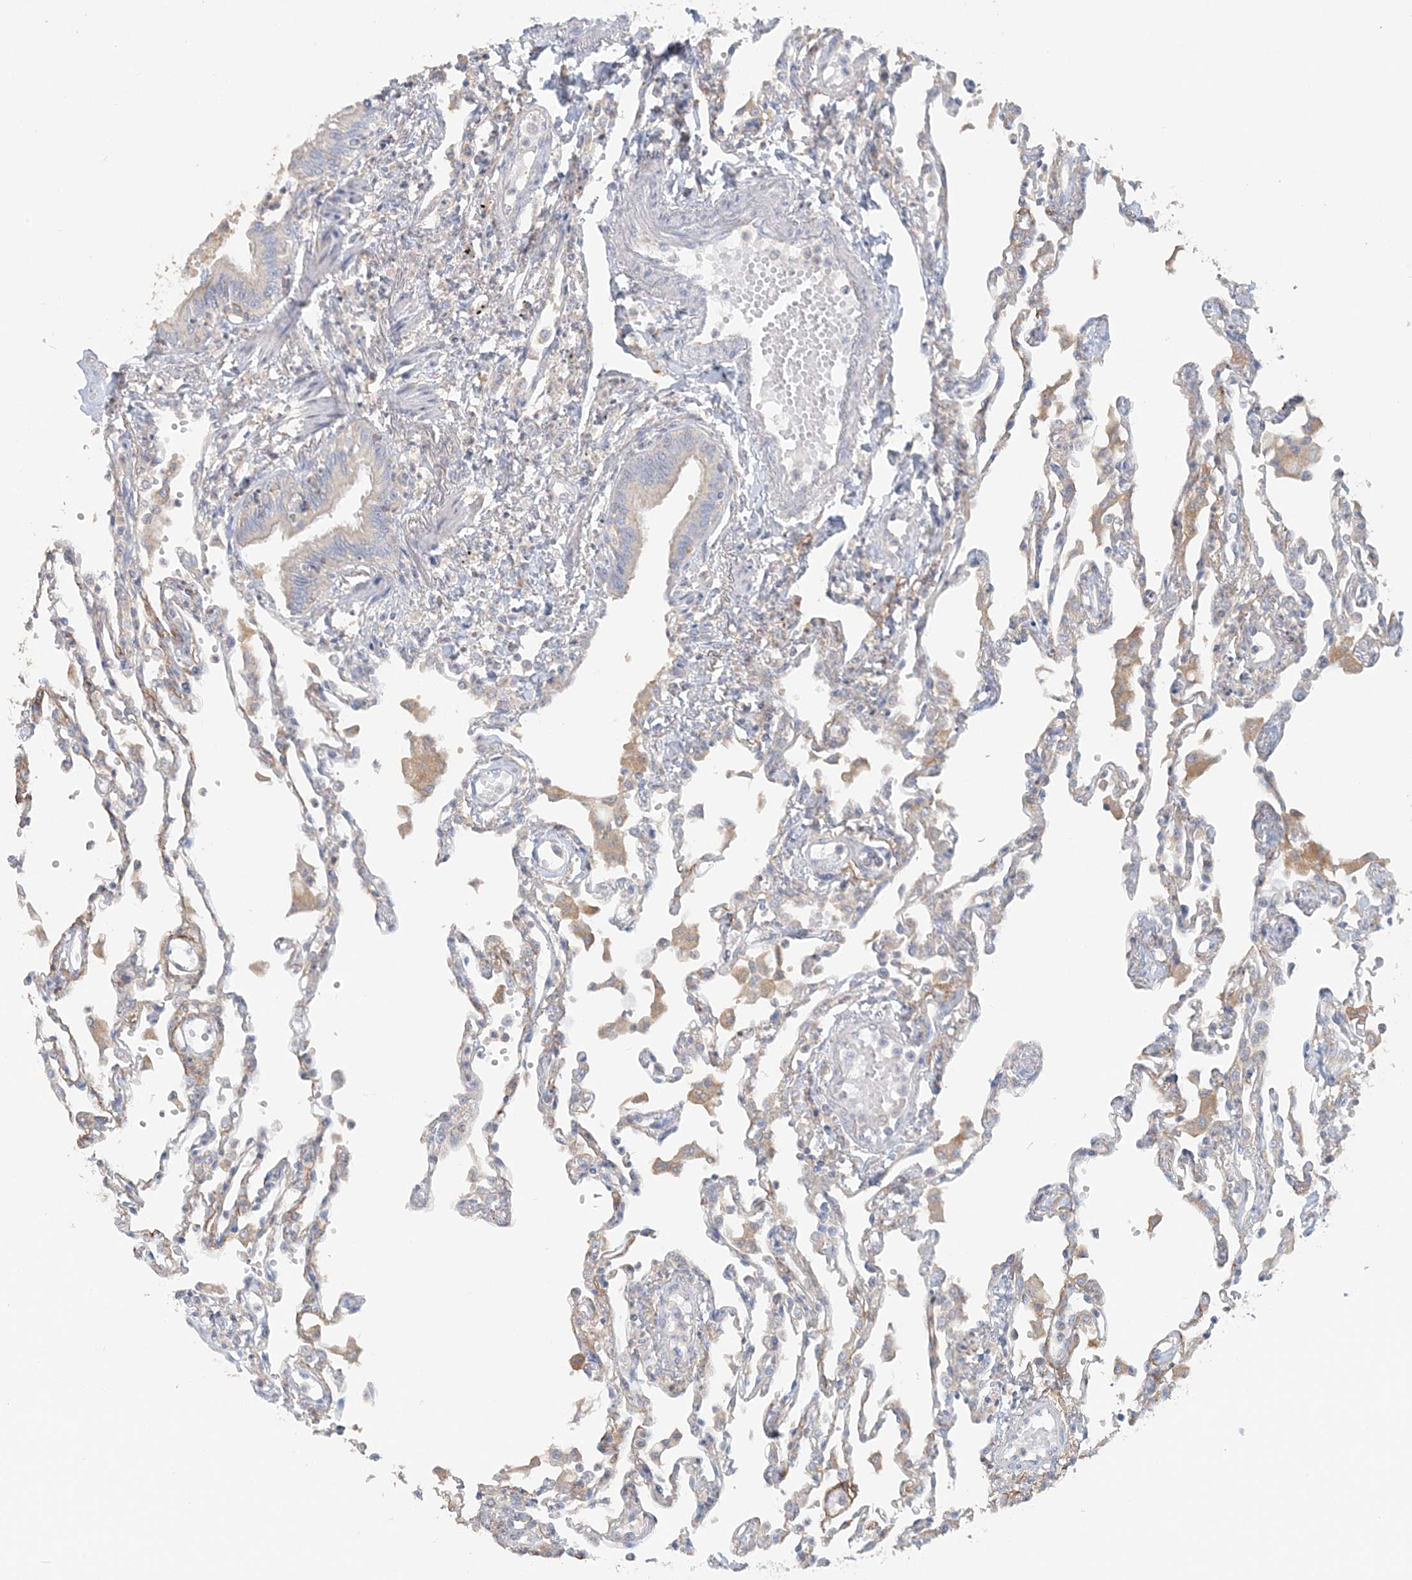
{"staining": {"intensity": "weak", "quantity": "<25%", "location": "cytoplasmic/membranous"}, "tissue": "lung", "cell_type": "Alveolar cells", "image_type": "normal", "snomed": [{"axis": "morphology", "description": "Normal tissue, NOS"}, {"axis": "topography", "description": "Bronchus"}, {"axis": "topography", "description": "Lung"}], "caption": "Immunohistochemistry (IHC) micrograph of normal human lung stained for a protein (brown), which exhibits no expression in alveolar cells. (Stains: DAB (3,3'-diaminobenzidine) immunohistochemistry (IHC) with hematoxylin counter stain, Microscopy: brightfield microscopy at high magnification).", "gene": "TBC1D5", "patient": {"sex": "female", "age": 49}}